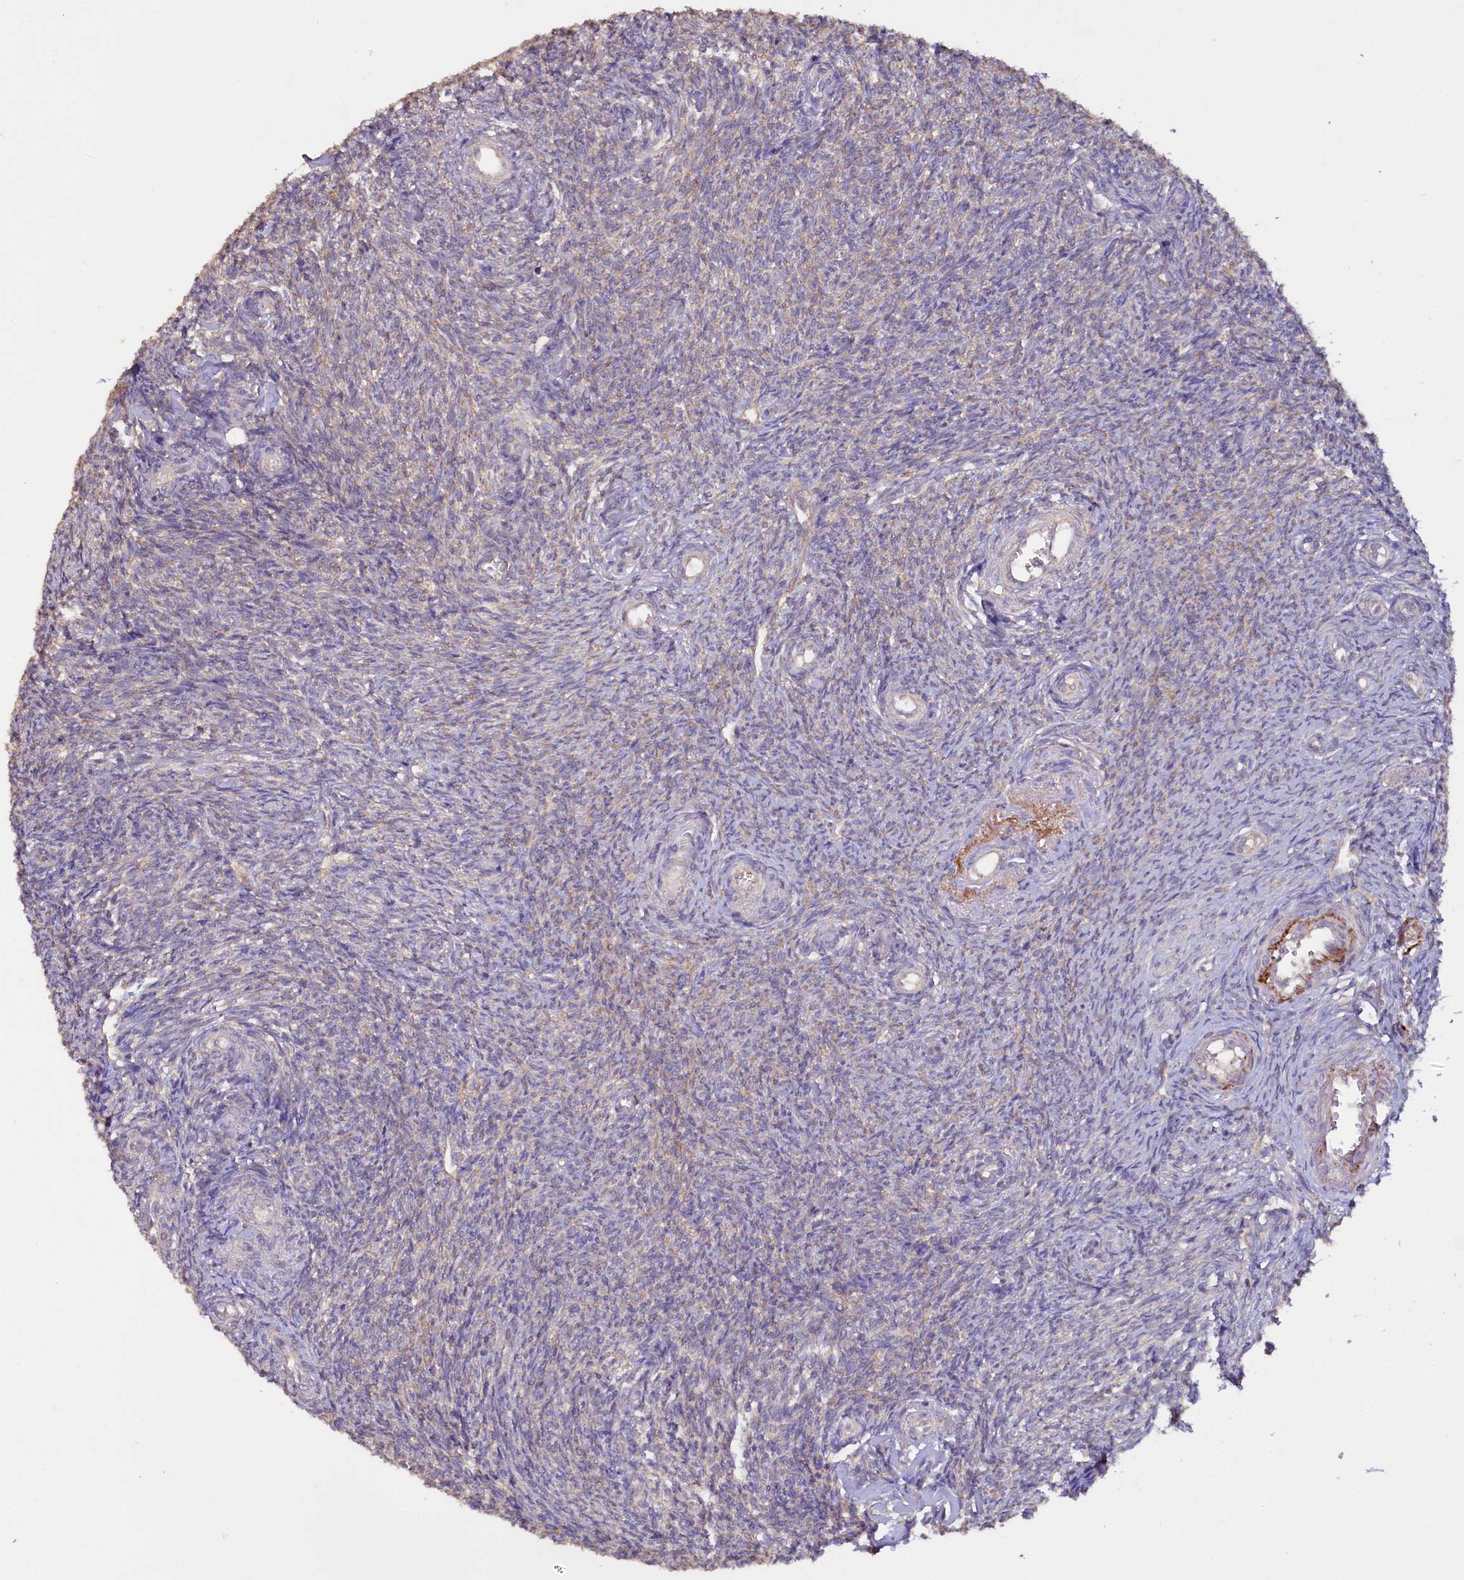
{"staining": {"intensity": "negative", "quantity": "none", "location": "none"}, "tissue": "ovary", "cell_type": "Ovarian stroma cells", "image_type": "normal", "snomed": [{"axis": "morphology", "description": "Normal tissue, NOS"}, {"axis": "topography", "description": "Ovary"}], "caption": "Immunohistochemical staining of benign ovary displays no significant staining in ovarian stroma cells. (DAB immunohistochemistry (IHC), high magnification).", "gene": "ETFBKMT", "patient": {"sex": "female", "age": 44}}